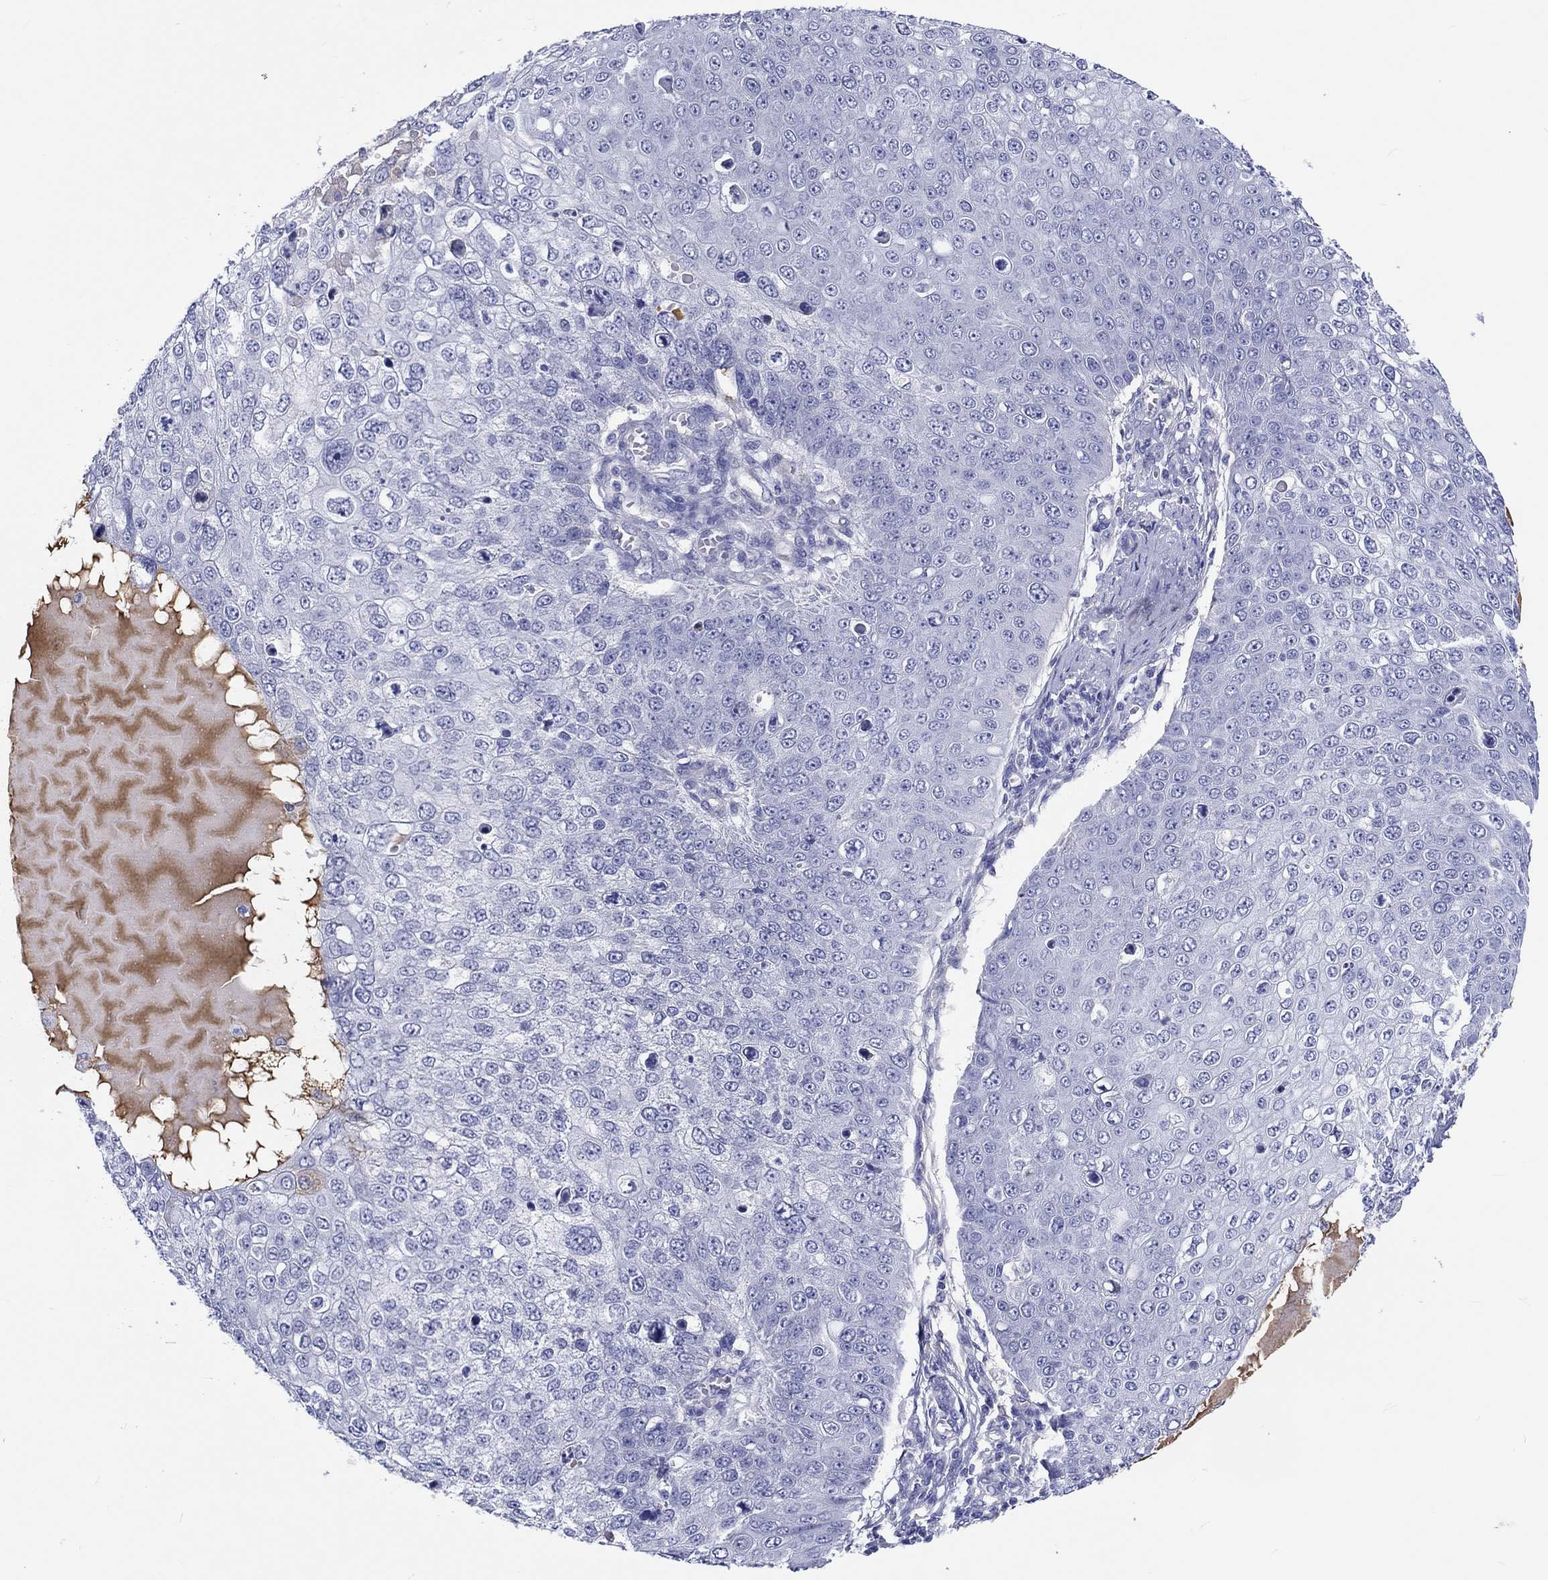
{"staining": {"intensity": "negative", "quantity": "none", "location": "none"}, "tissue": "skin cancer", "cell_type": "Tumor cells", "image_type": "cancer", "snomed": [{"axis": "morphology", "description": "Squamous cell carcinoma, NOS"}, {"axis": "topography", "description": "Skin"}], "caption": "DAB (3,3'-diaminobenzidine) immunohistochemical staining of human skin cancer (squamous cell carcinoma) exhibits no significant expression in tumor cells.", "gene": "CDY2B", "patient": {"sex": "male", "age": 71}}